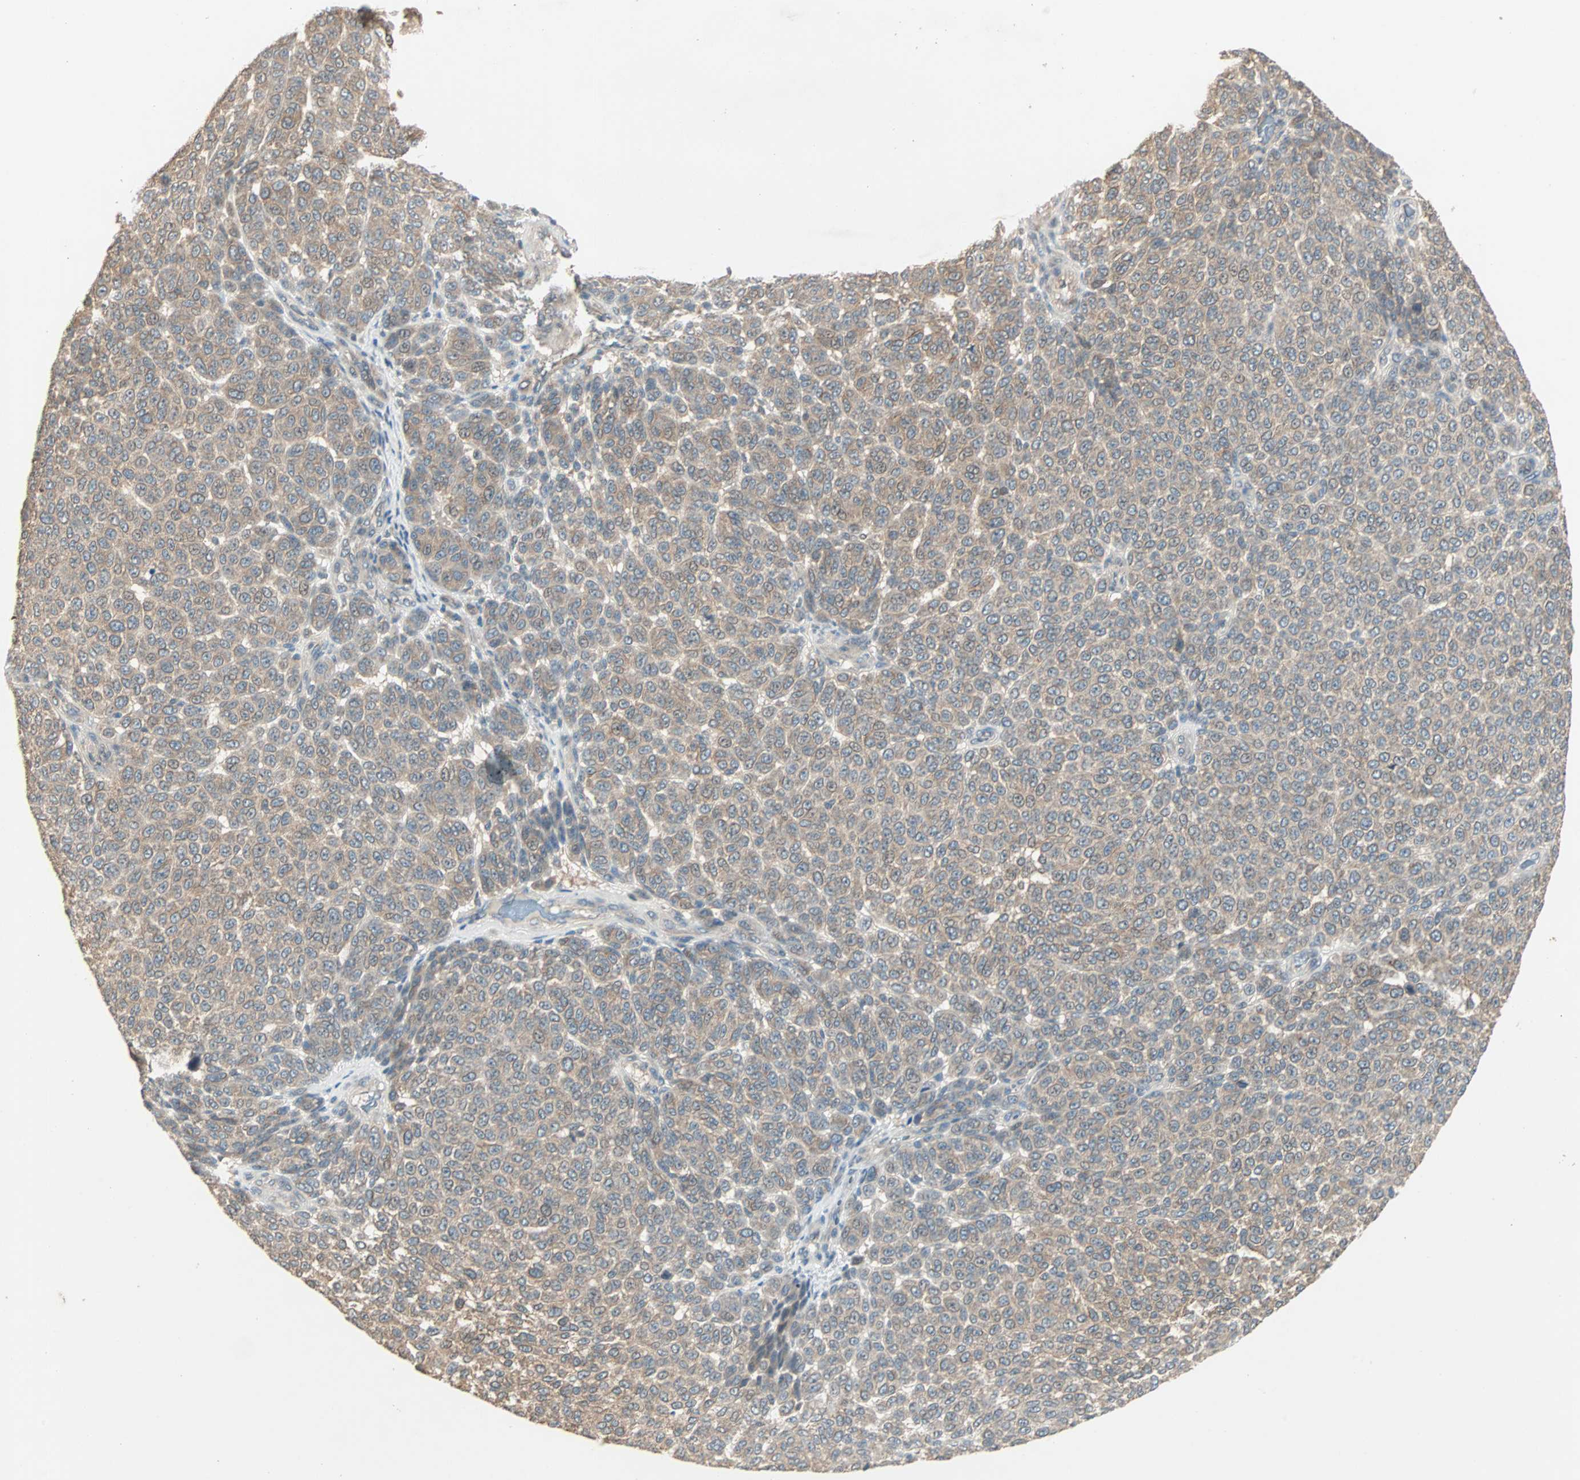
{"staining": {"intensity": "moderate", "quantity": ">75%", "location": "cytoplasmic/membranous"}, "tissue": "melanoma", "cell_type": "Tumor cells", "image_type": "cancer", "snomed": [{"axis": "morphology", "description": "Malignant melanoma, NOS"}, {"axis": "topography", "description": "Skin"}], "caption": "Immunohistochemical staining of melanoma demonstrates medium levels of moderate cytoplasmic/membranous protein positivity in approximately >75% of tumor cells.", "gene": "TTF2", "patient": {"sex": "male", "age": 59}}